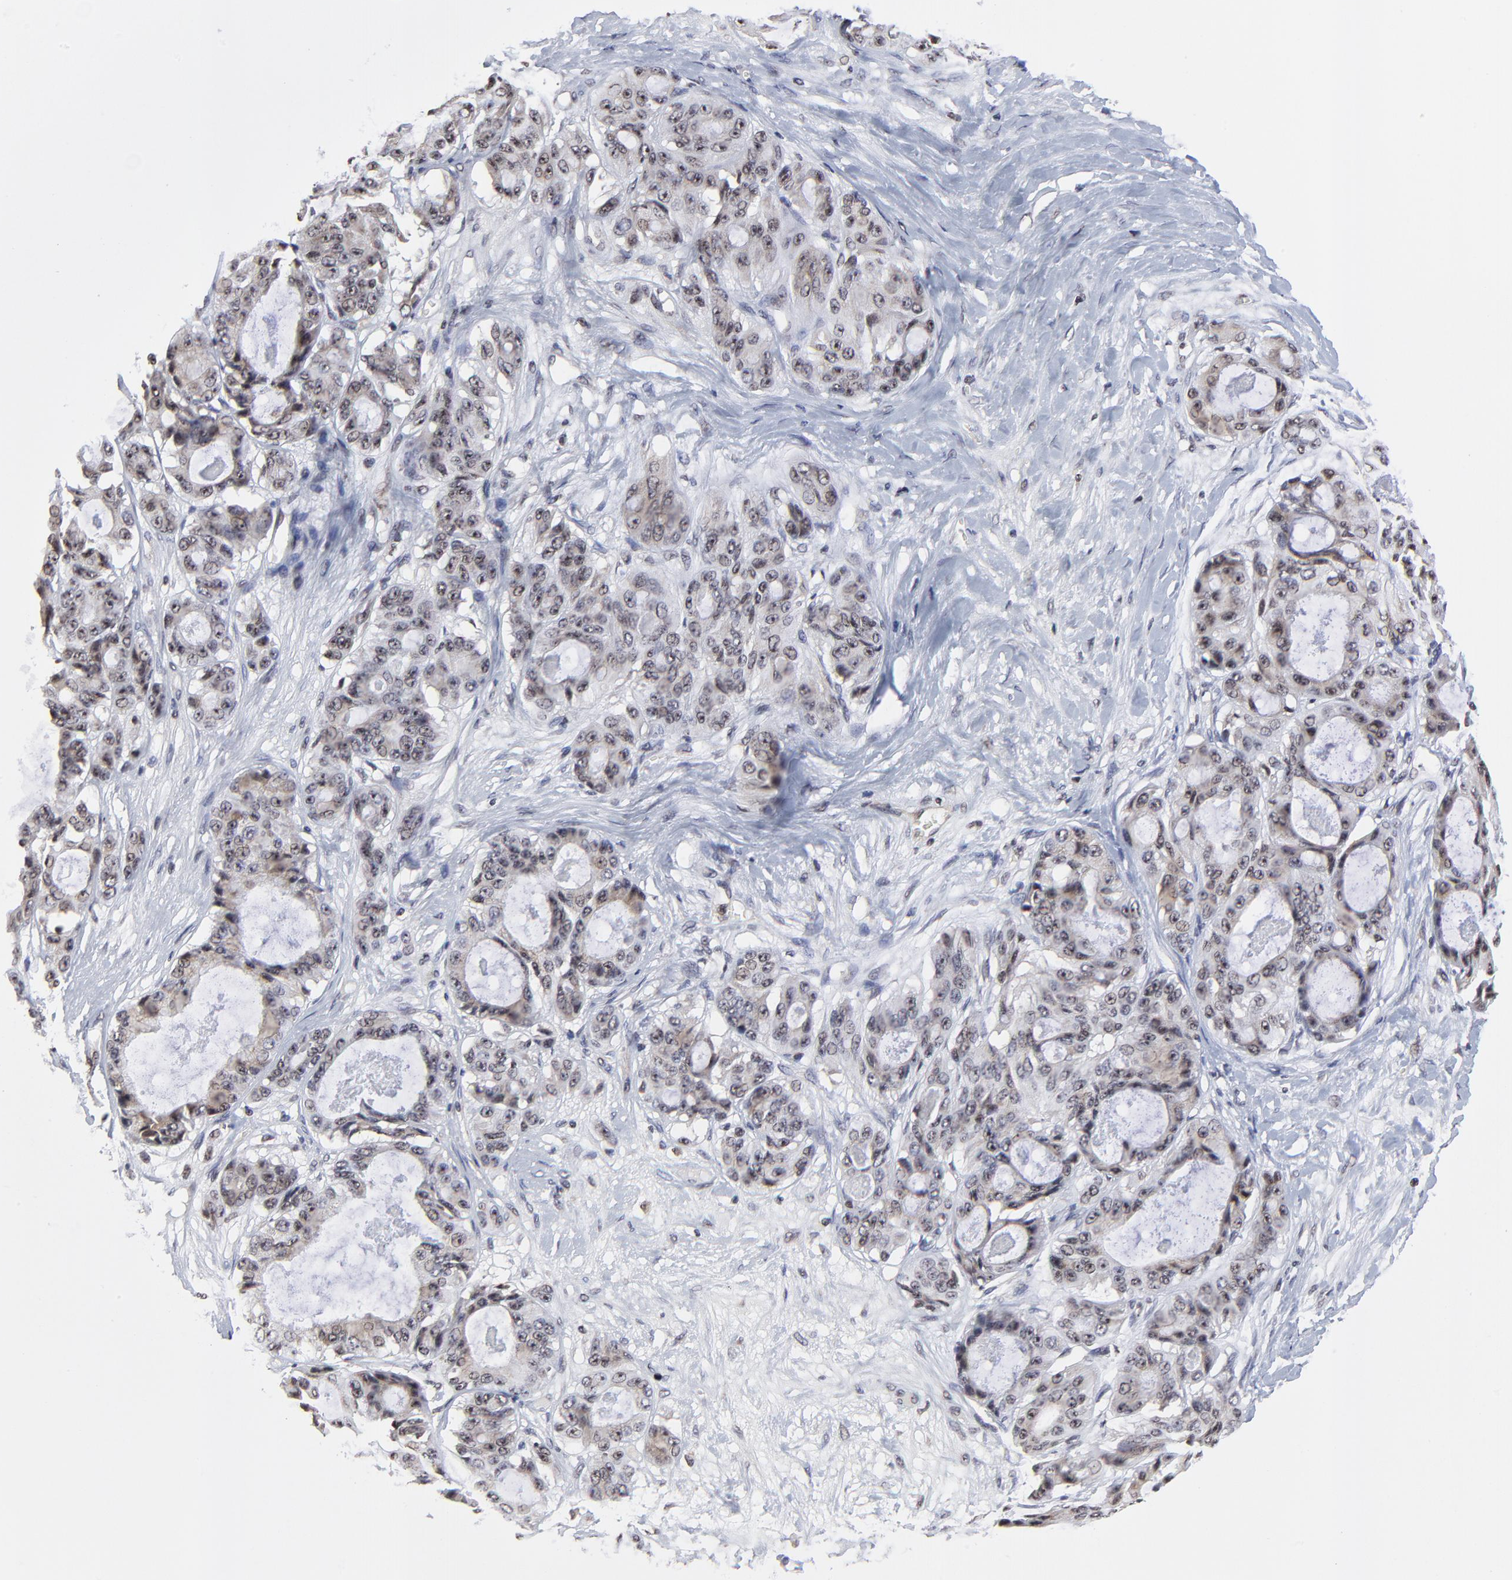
{"staining": {"intensity": "weak", "quantity": ">75%", "location": "cytoplasmic/membranous,nuclear"}, "tissue": "ovarian cancer", "cell_type": "Tumor cells", "image_type": "cancer", "snomed": [{"axis": "morphology", "description": "Carcinoma, endometroid"}, {"axis": "topography", "description": "Ovary"}], "caption": "Endometroid carcinoma (ovarian) tissue exhibits weak cytoplasmic/membranous and nuclear positivity in about >75% of tumor cells The protein is stained brown, and the nuclei are stained in blue (DAB (3,3'-diaminobenzidine) IHC with brightfield microscopy, high magnification).", "gene": "ZNF777", "patient": {"sex": "female", "age": 61}}